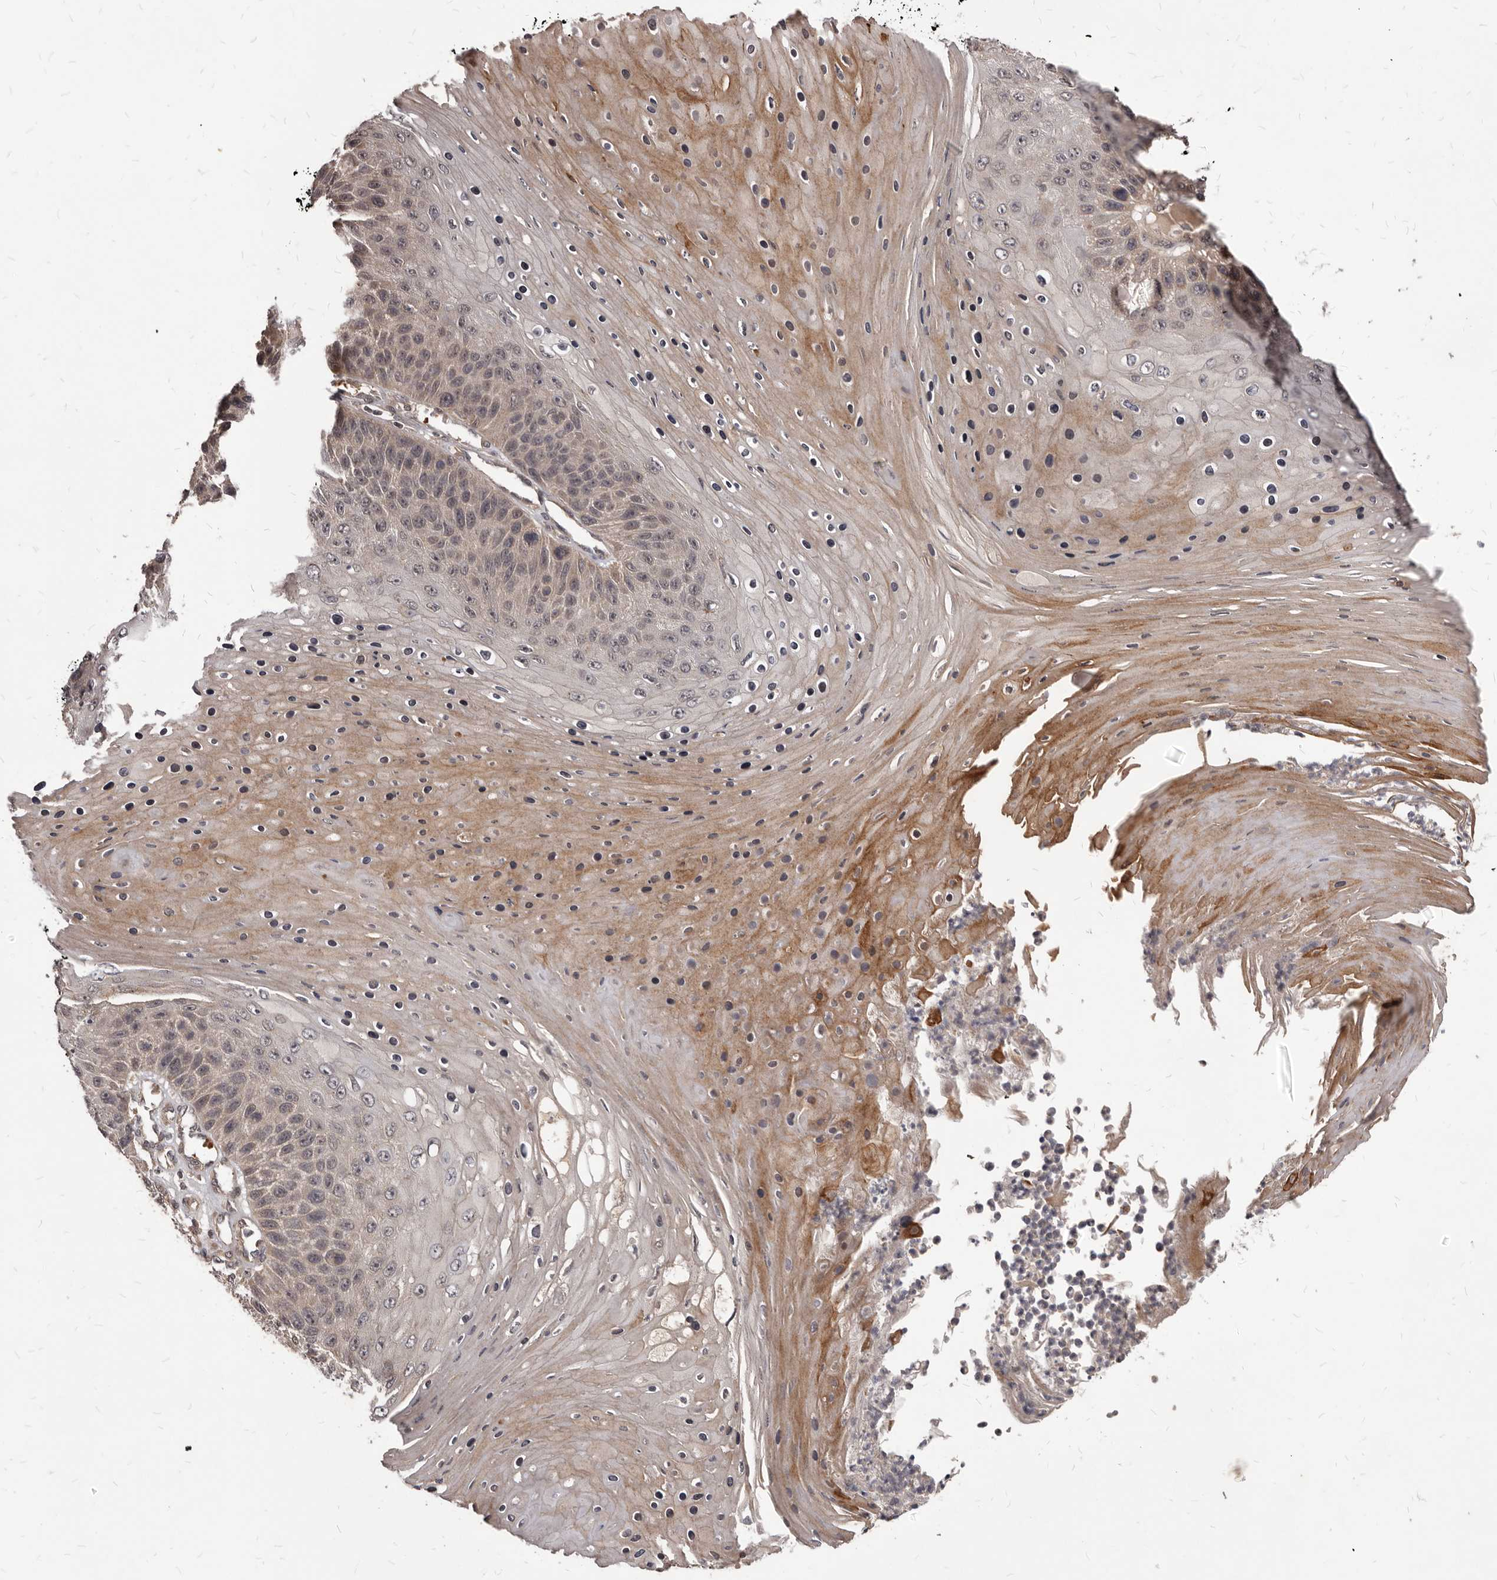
{"staining": {"intensity": "weak", "quantity": "<25%", "location": "nuclear"}, "tissue": "skin cancer", "cell_type": "Tumor cells", "image_type": "cancer", "snomed": [{"axis": "morphology", "description": "Squamous cell carcinoma, NOS"}, {"axis": "topography", "description": "Skin"}], "caption": "An immunohistochemistry photomicrograph of skin cancer (squamous cell carcinoma) is shown. There is no staining in tumor cells of skin cancer (squamous cell carcinoma). (DAB (3,3'-diaminobenzidine) IHC with hematoxylin counter stain).", "gene": "GABPB2", "patient": {"sex": "female", "age": 88}}